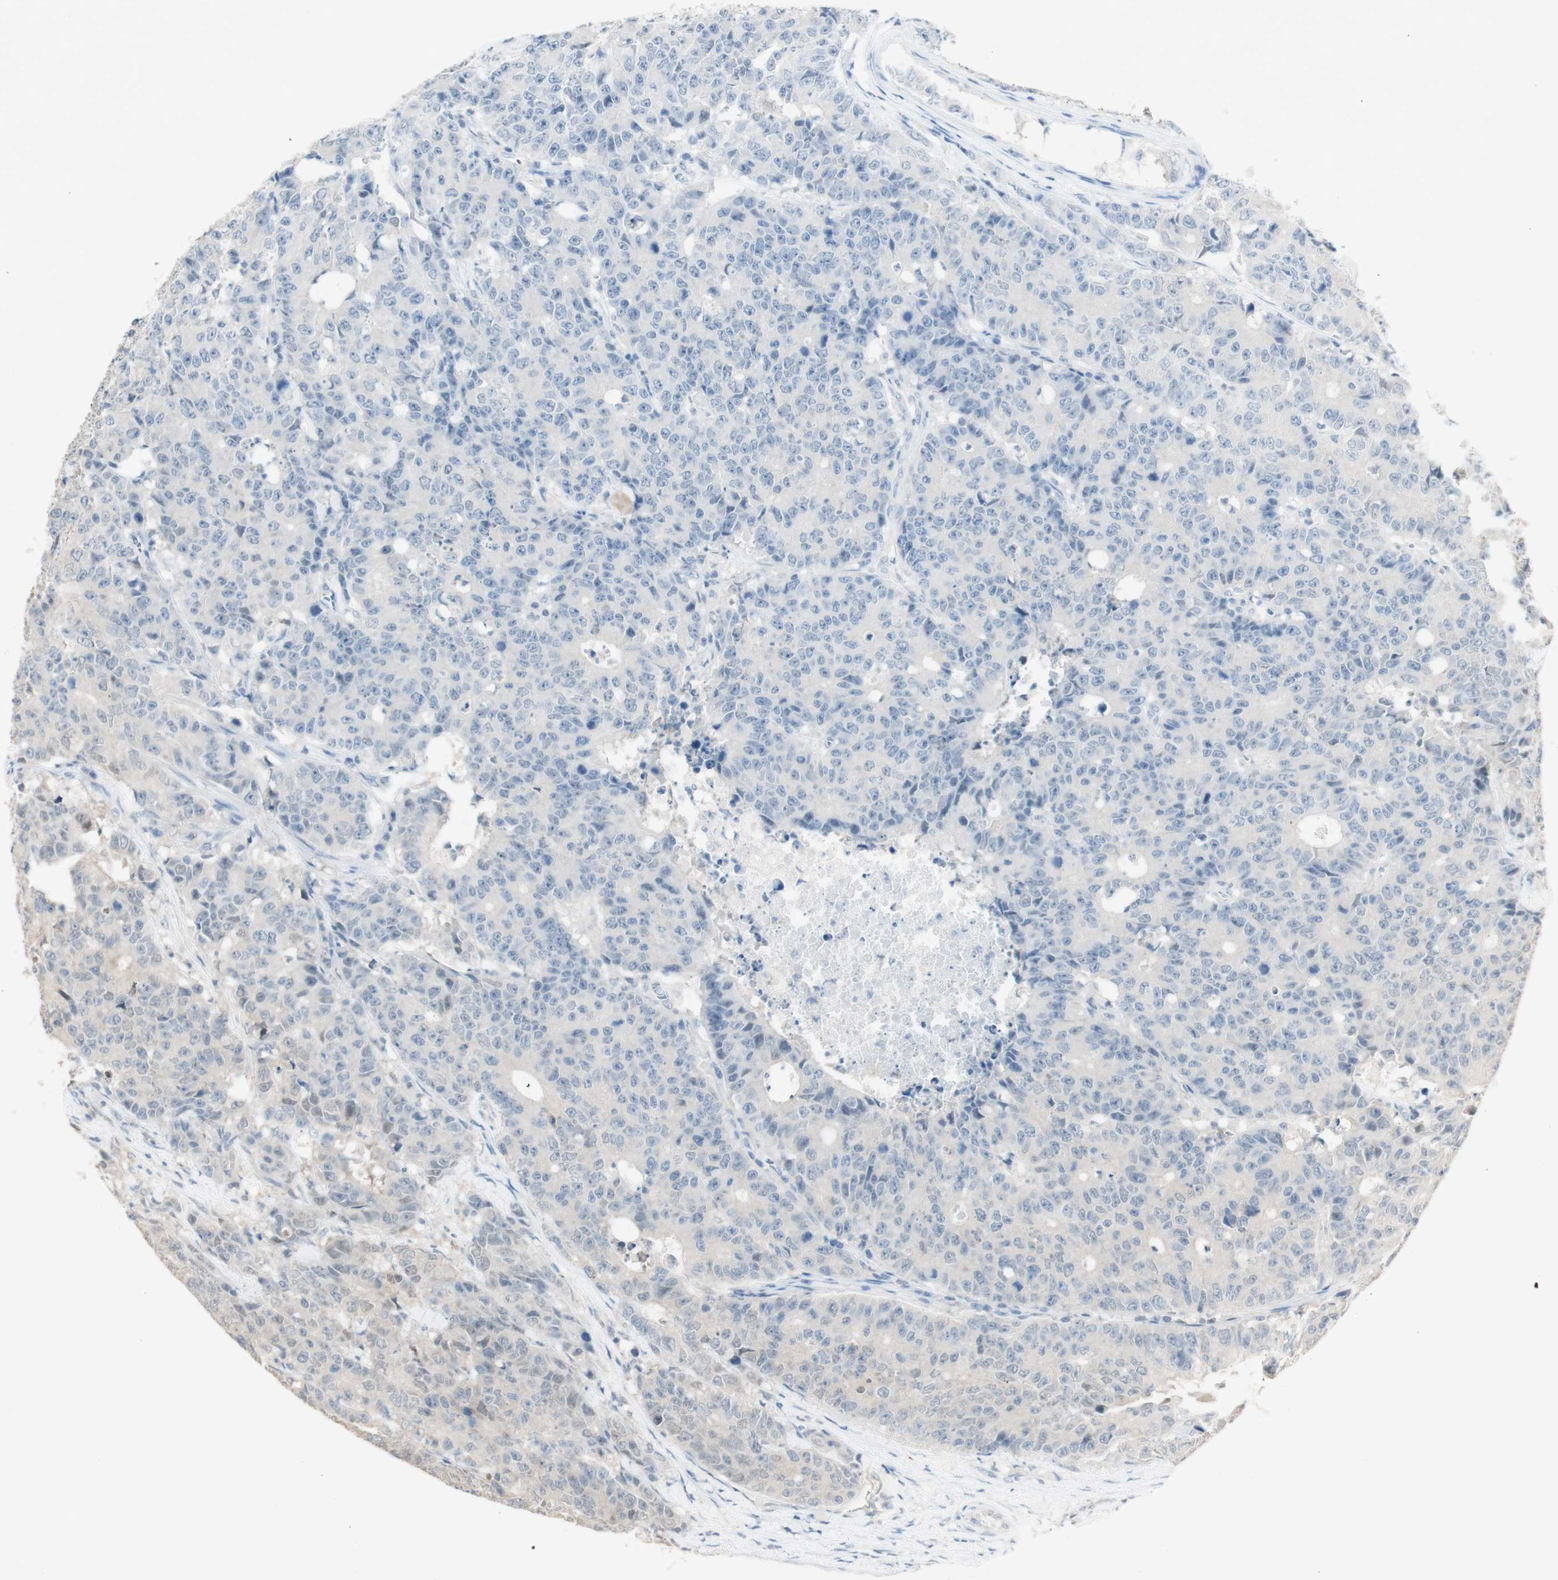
{"staining": {"intensity": "weak", "quantity": "<25%", "location": "cytoplasmic/membranous"}, "tissue": "colorectal cancer", "cell_type": "Tumor cells", "image_type": "cancer", "snomed": [{"axis": "morphology", "description": "Adenocarcinoma, NOS"}, {"axis": "topography", "description": "Colon"}], "caption": "The IHC photomicrograph has no significant positivity in tumor cells of colorectal adenocarcinoma tissue.", "gene": "YWHAB", "patient": {"sex": "female", "age": 86}}